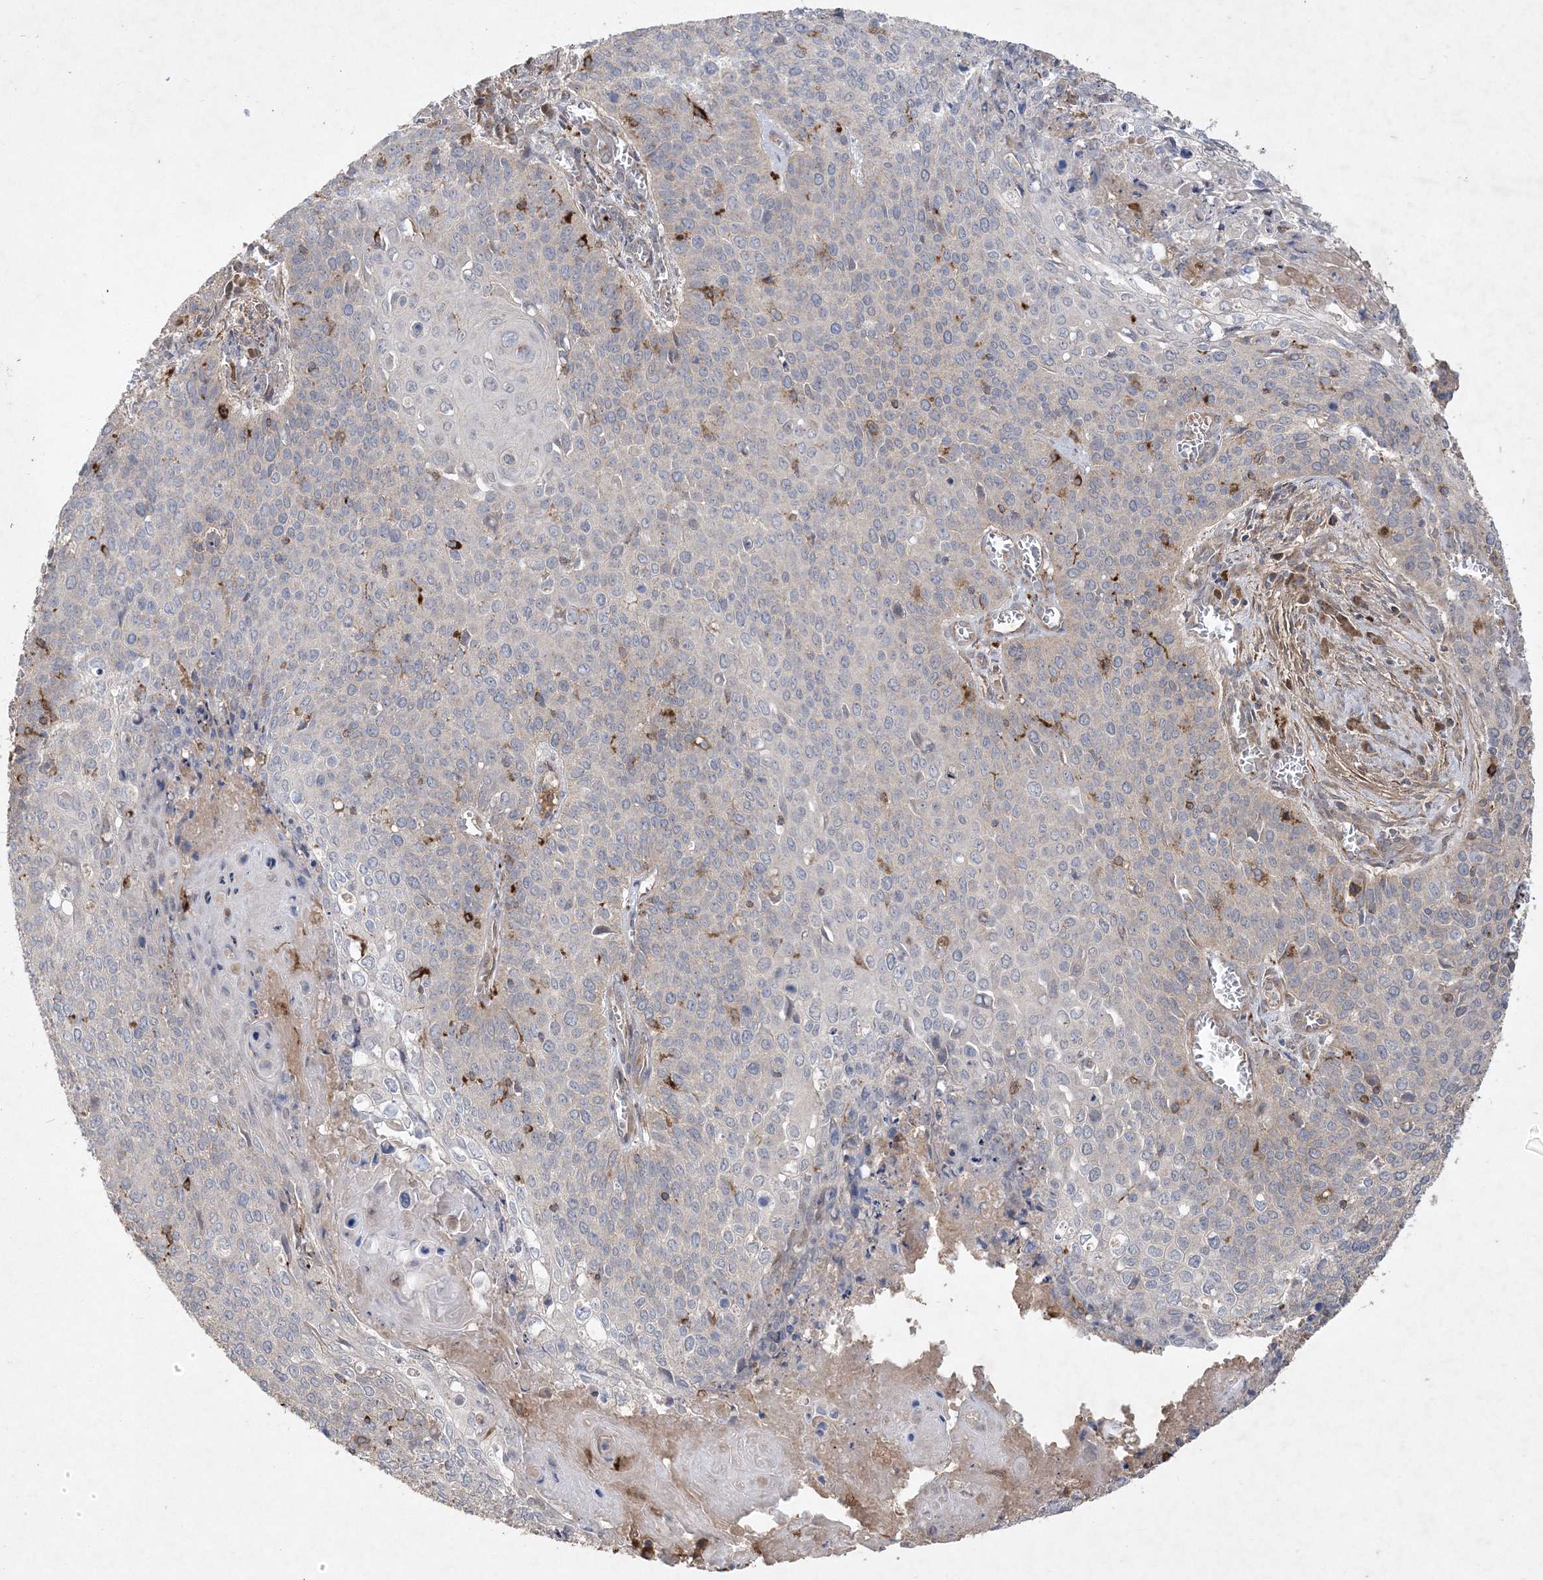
{"staining": {"intensity": "negative", "quantity": "none", "location": "none"}, "tissue": "cervical cancer", "cell_type": "Tumor cells", "image_type": "cancer", "snomed": [{"axis": "morphology", "description": "Squamous cell carcinoma, NOS"}, {"axis": "topography", "description": "Cervix"}], "caption": "Immunohistochemical staining of squamous cell carcinoma (cervical) displays no significant expression in tumor cells.", "gene": "MASP2", "patient": {"sex": "female", "age": 39}}